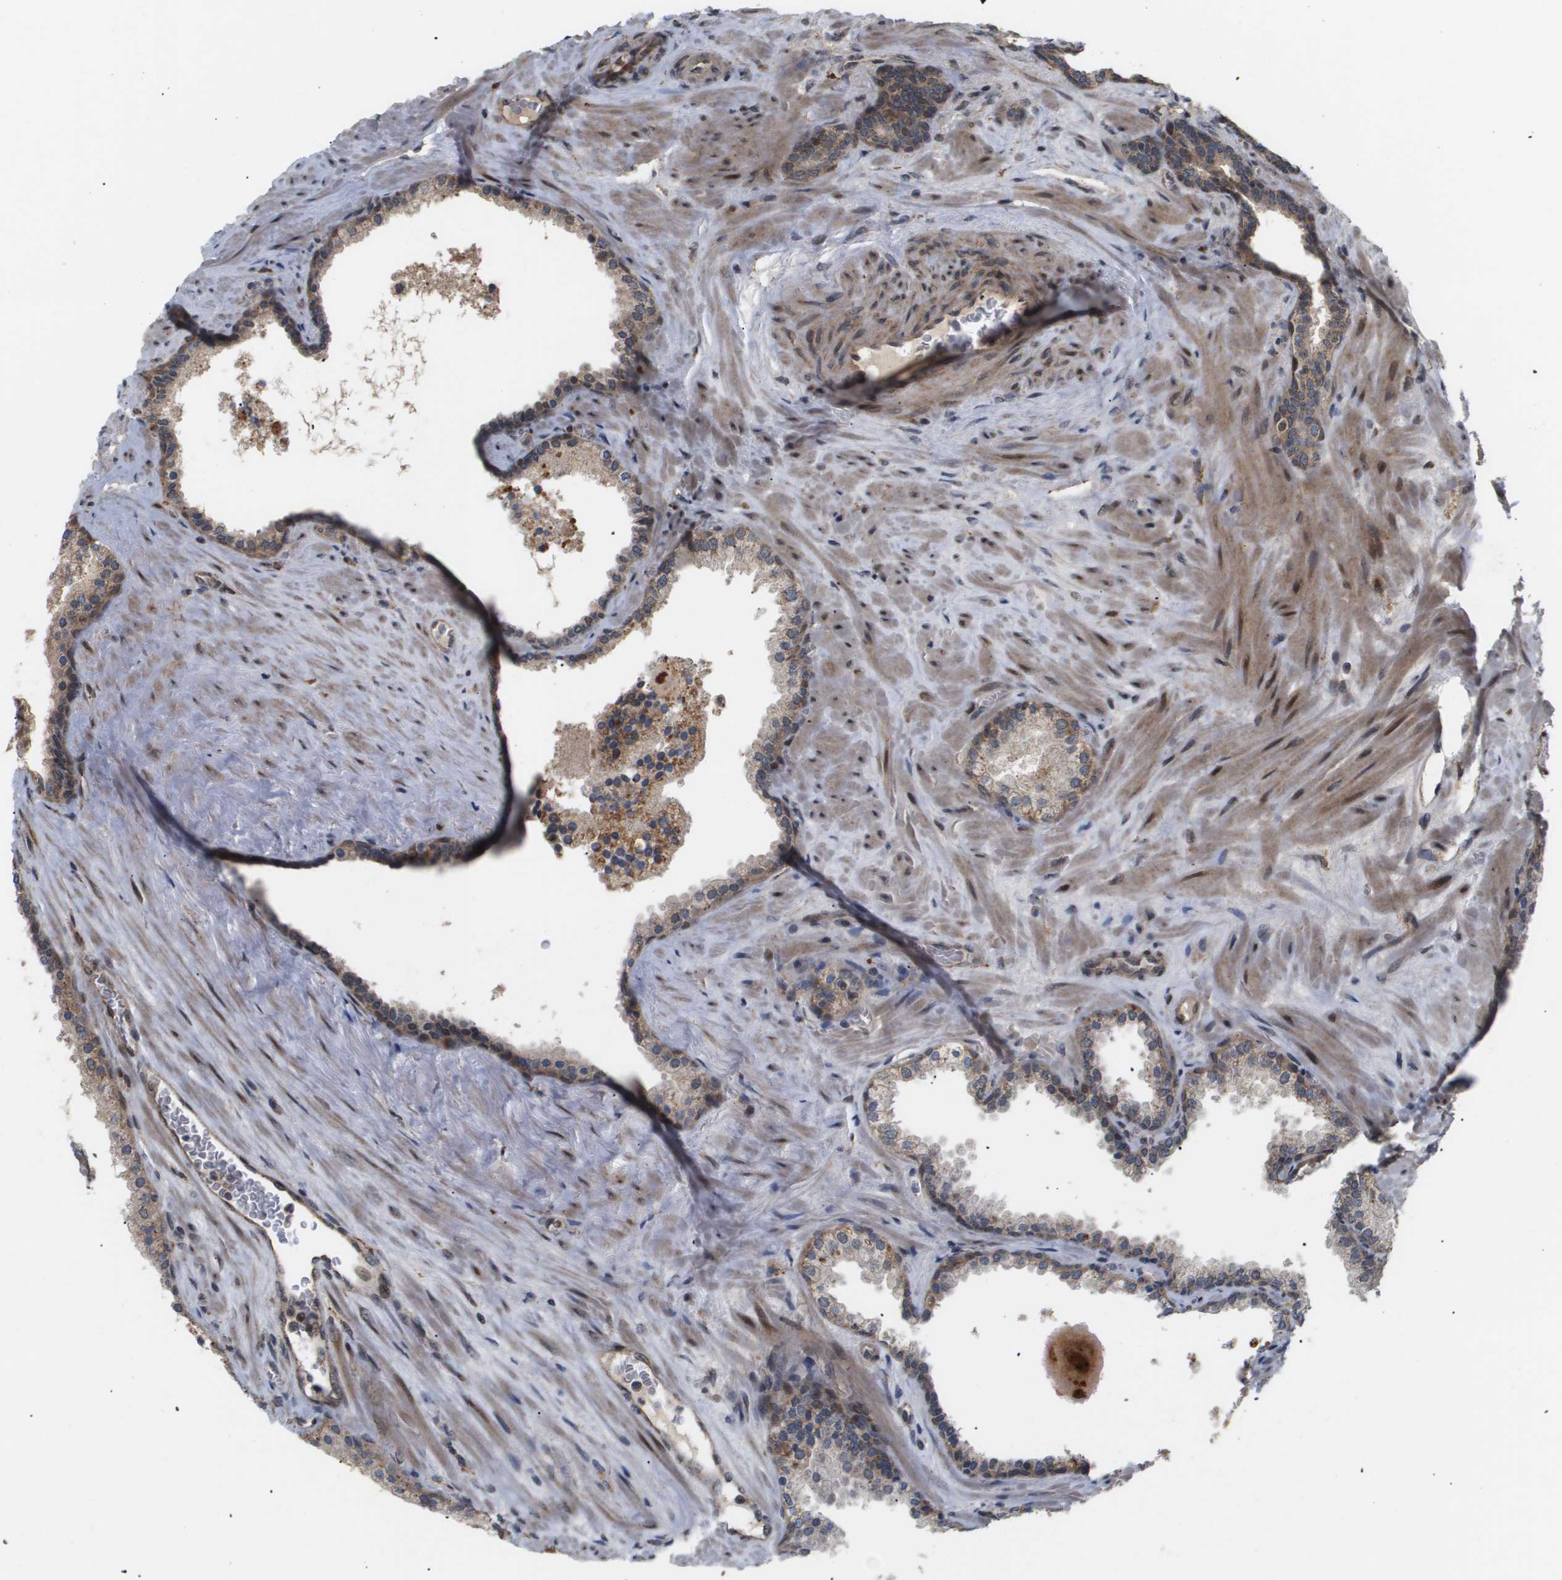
{"staining": {"intensity": "weak", "quantity": ">75%", "location": "cytoplasmic/membranous"}, "tissue": "prostate cancer", "cell_type": "Tumor cells", "image_type": "cancer", "snomed": [{"axis": "morphology", "description": "Adenocarcinoma, Low grade"}, {"axis": "topography", "description": "Prostate"}], "caption": "Tumor cells exhibit low levels of weak cytoplasmic/membranous positivity in about >75% of cells in prostate cancer (low-grade adenocarcinoma).", "gene": "PDGFB", "patient": {"sex": "male", "age": 63}}